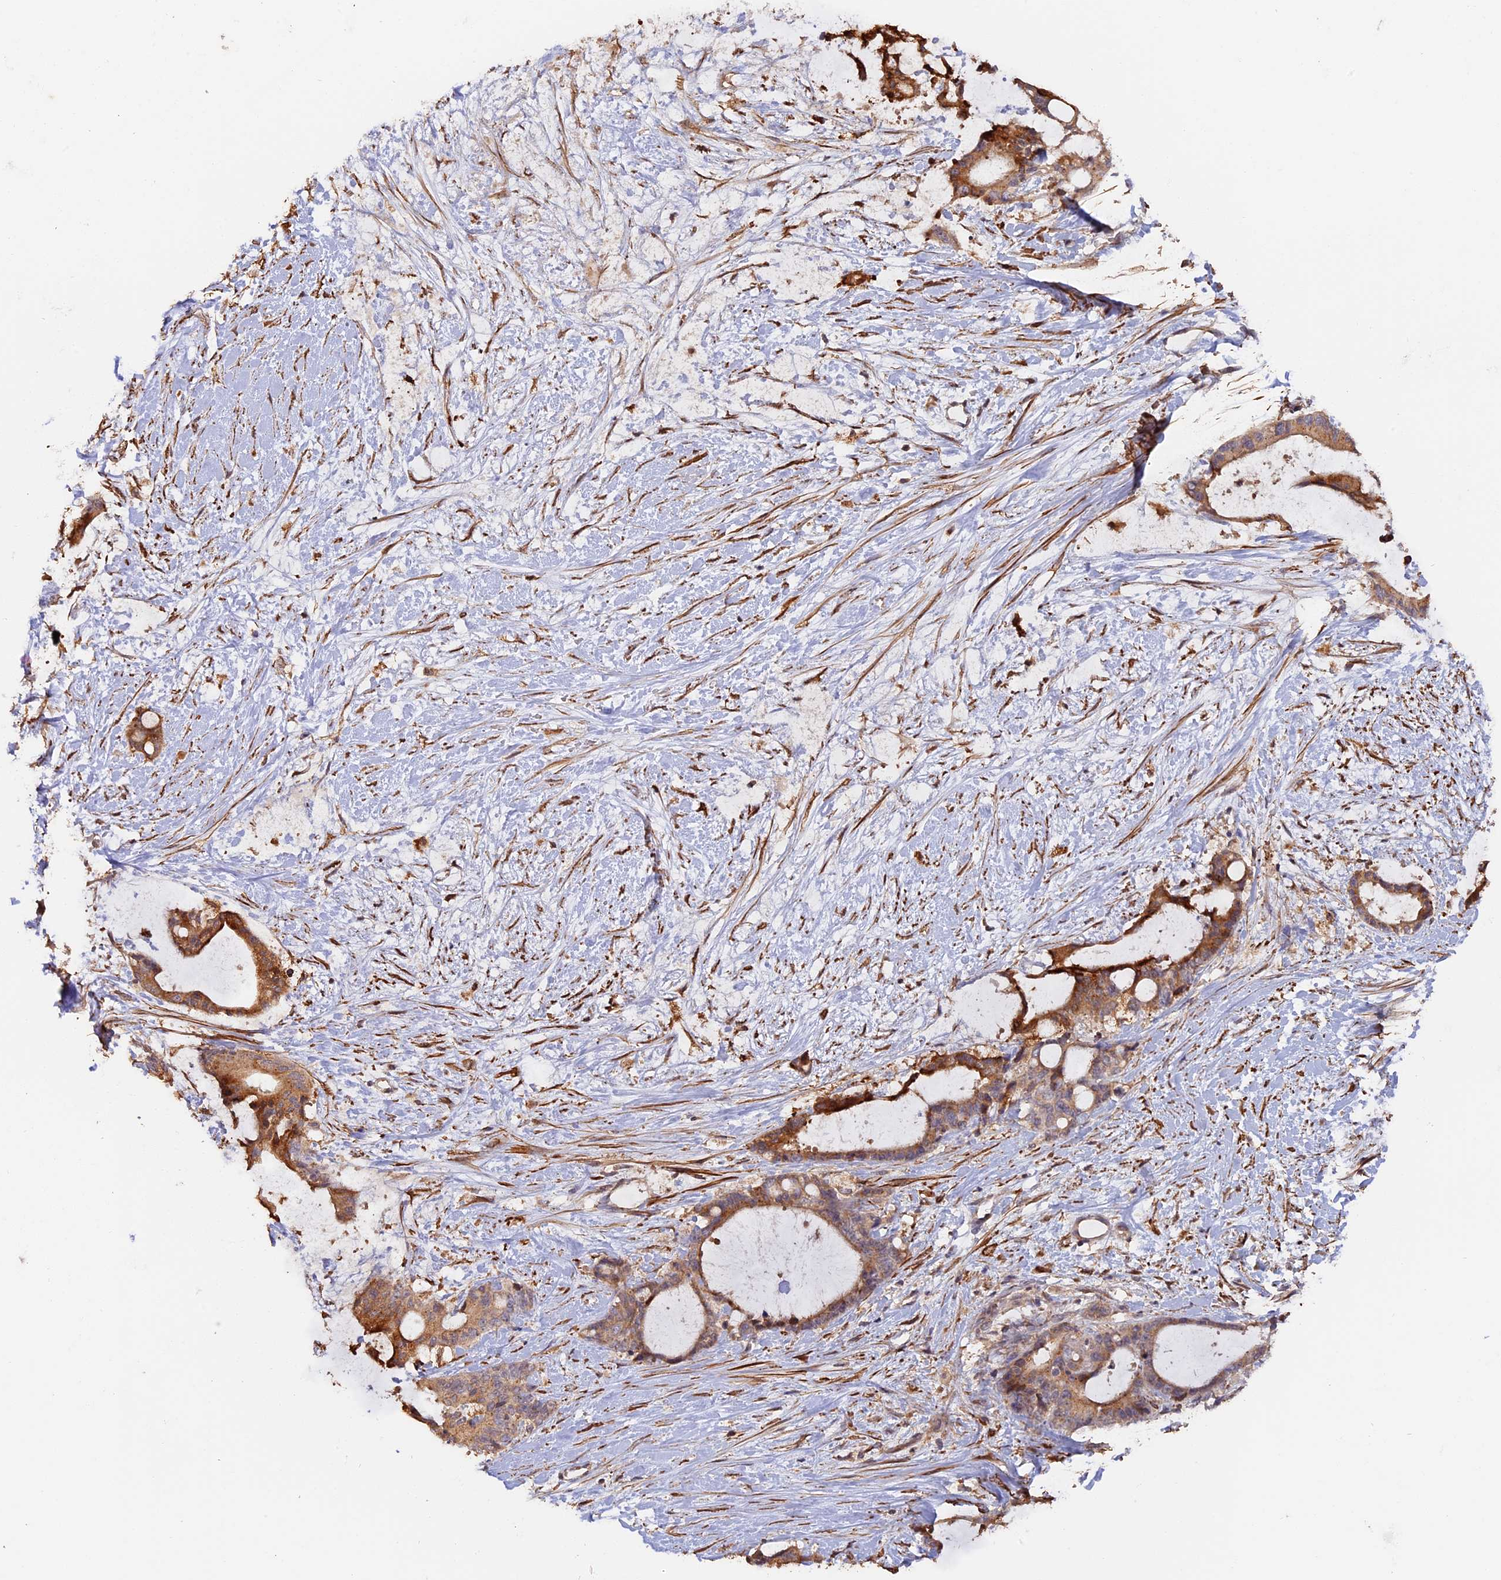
{"staining": {"intensity": "moderate", "quantity": ">75%", "location": "cytoplasmic/membranous"}, "tissue": "liver cancer", "cell_type": "Tumor cells", "image_type": "cancer", "snomed": [{"axis": "morphology", "description": "Normal tissue, NOS"}, {"axis": "morphology", "description": "Cholangiocarcinoma"}, {"axis": "topography", "description": "Liver"}, {"axis": "topography", "description": "Peripheral nerve tissue"}], "caption": "An IHC photomicrograph of neoplastic tissue is shown. Protein staining in brown shows moderate cytoplasmic/membranous positivity in liver cancer (cholangiocarcinoma) within tumor cells.", "gene": "TANGO6", "patient": {"sex": "female", "age": 73}}